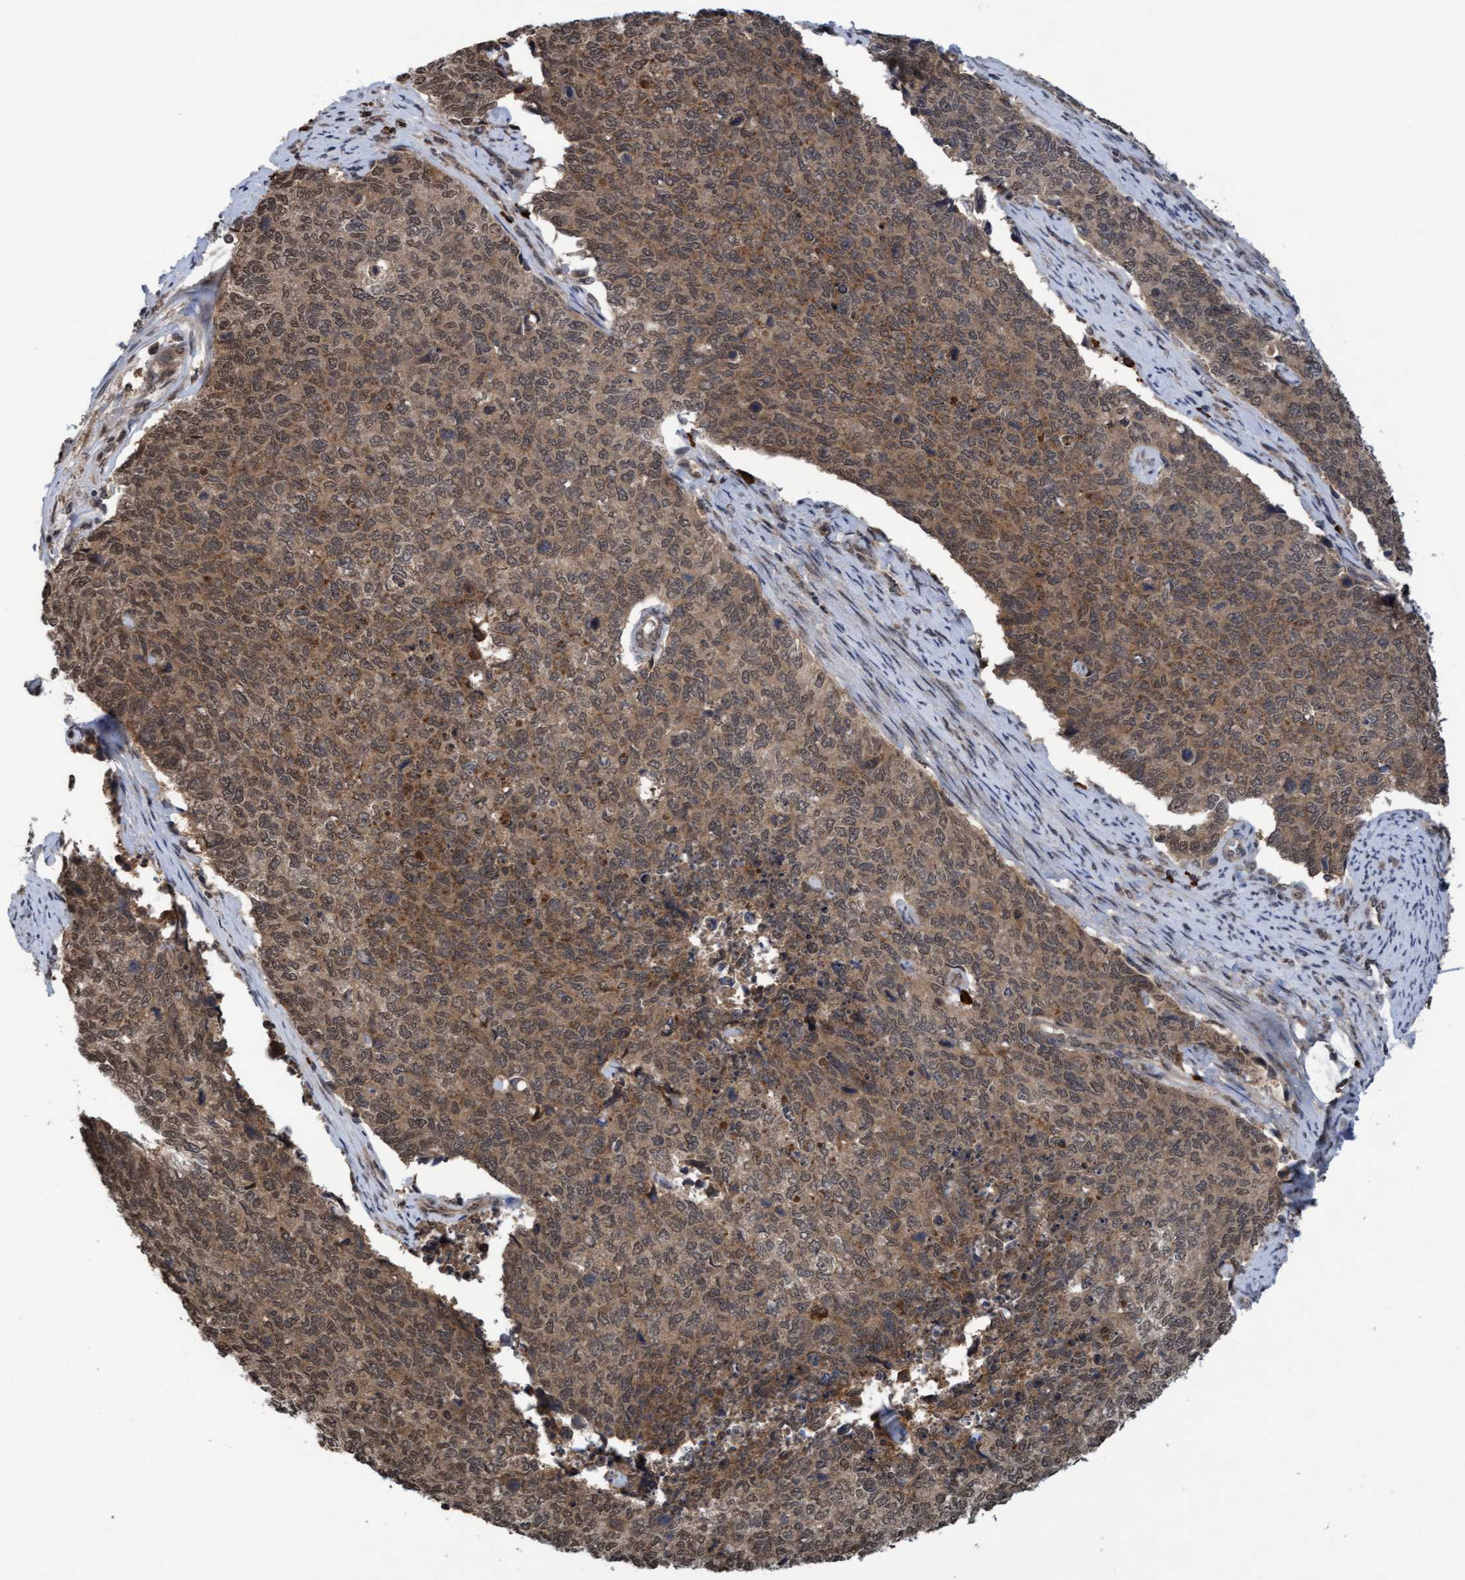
{"staining": {"intensity": "moderate", "quantity": ">75%", "location": "cytoplasmic/membranous,nuclear"}, "tissue": "cervical cancer", "cell_type": "Tumor cells", "image_type": "cancer", "snomed": [{"axis": "morphology", "description": "Squamous cell carcinoma, NOS"}, {"axis": "topography", "description": "Cervix"}], "caption": "Brown immunohistochemical staining in human cervical cancer exhibits moderate cytoplasmic/membranous and nuclear staining in about >75% of tumor cells.", "gene": "WASF1", "patient": {"sex": "female", "age": 63}}